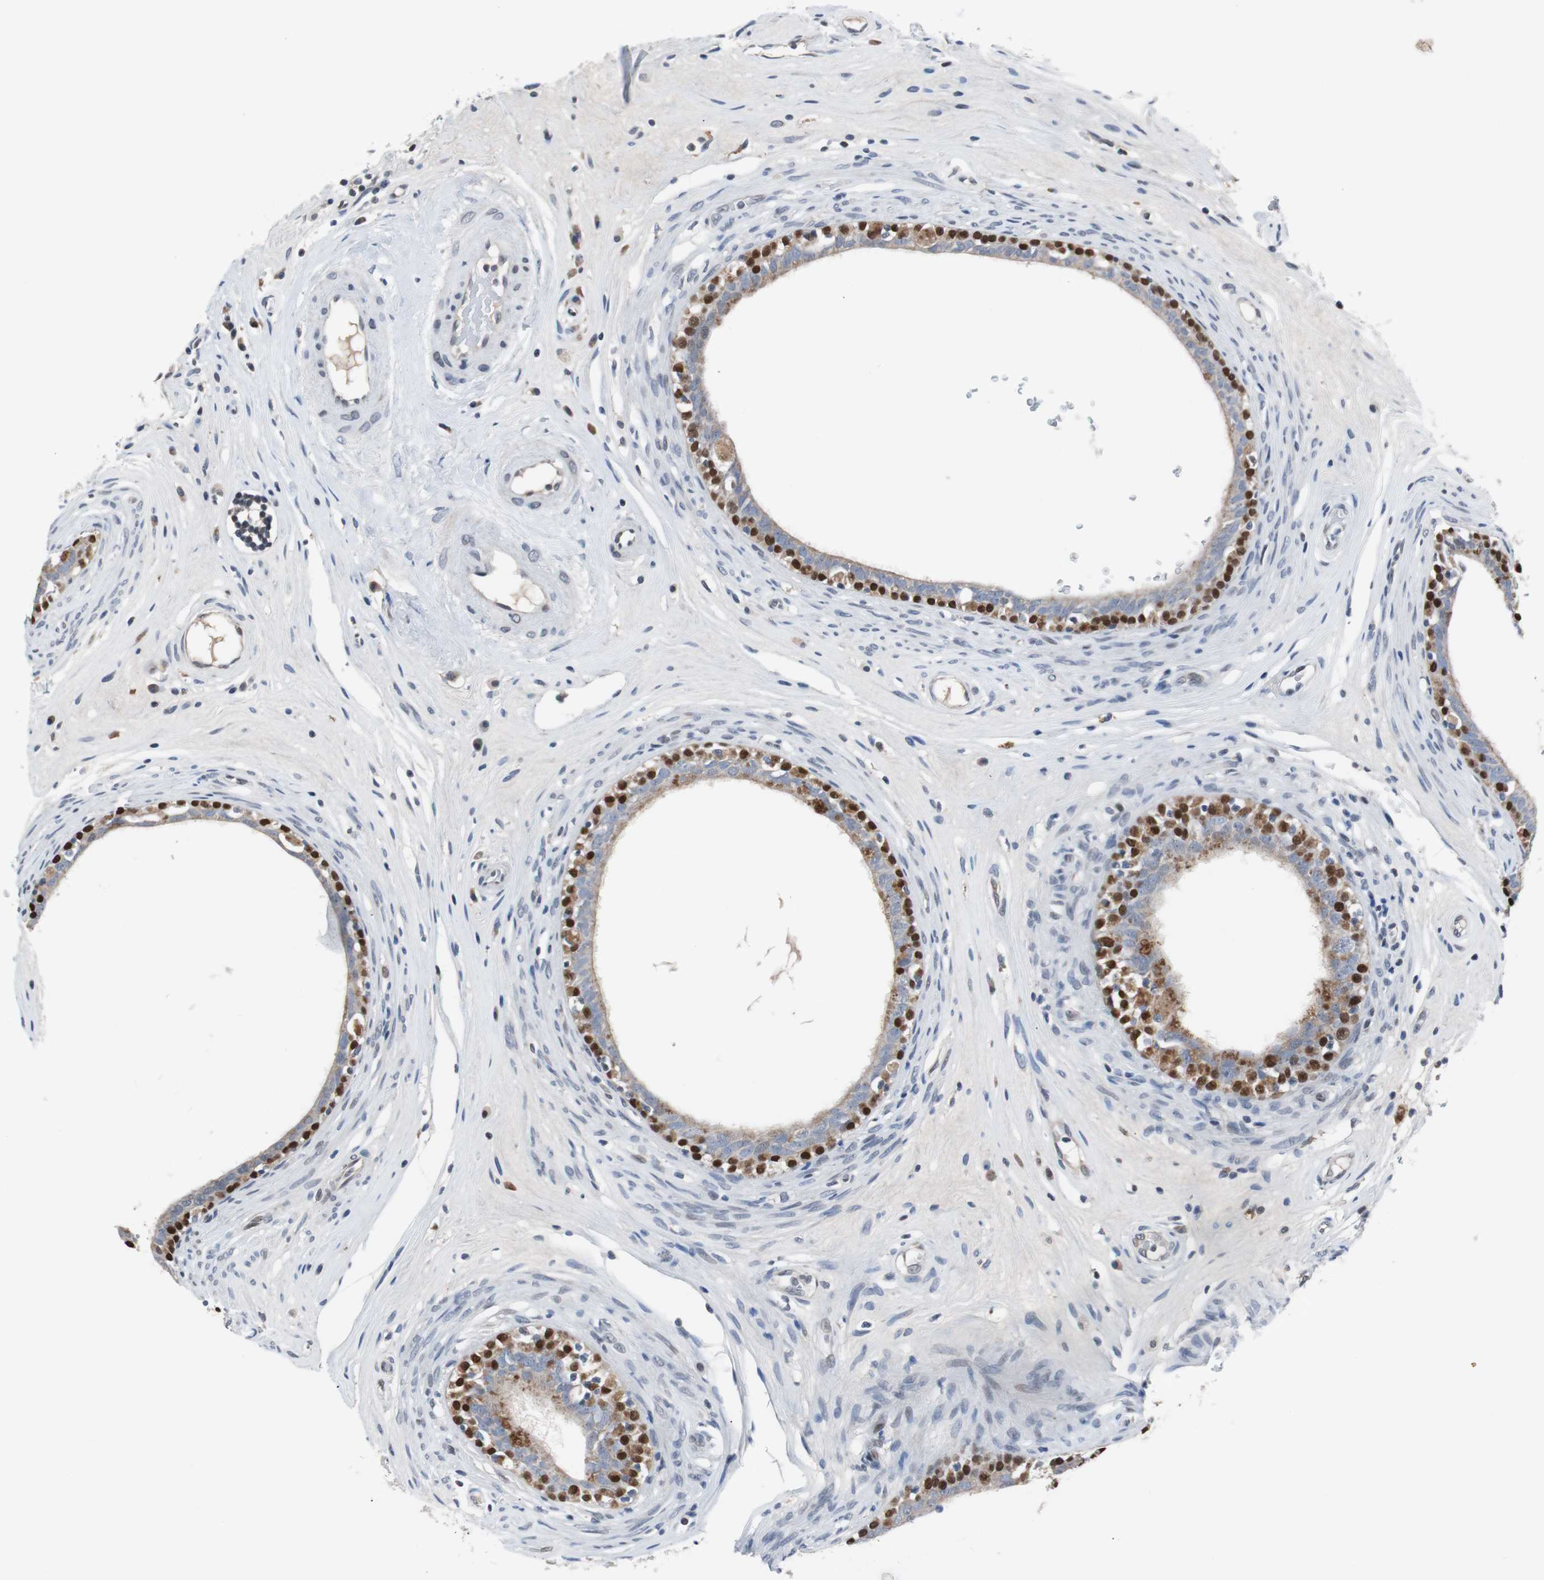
{"staining": {"intensity": "strong", "quantity": "25%-75%", "location": "nuclear"}, "tissue": "epididymis", "cell_type": "Glandular cells", "image_type": "normal", "snomed": [{"axis": "morphology", "description": "Normal tissue, NOS"}, {"axis": "morphology", "description": "Inflammation, NOS"}, {"axis": "topography", "description": "Epididymis"}], "caption": "Protein expression analysis of normal epididymis reveals strong nuclear expression in approximately 25%-75% of glandular cells. (brown staining indicates protein expression, while blue staining denotes nuclei).", "gene": "TP63", "patient": {"sex": "male", "age": 84}}